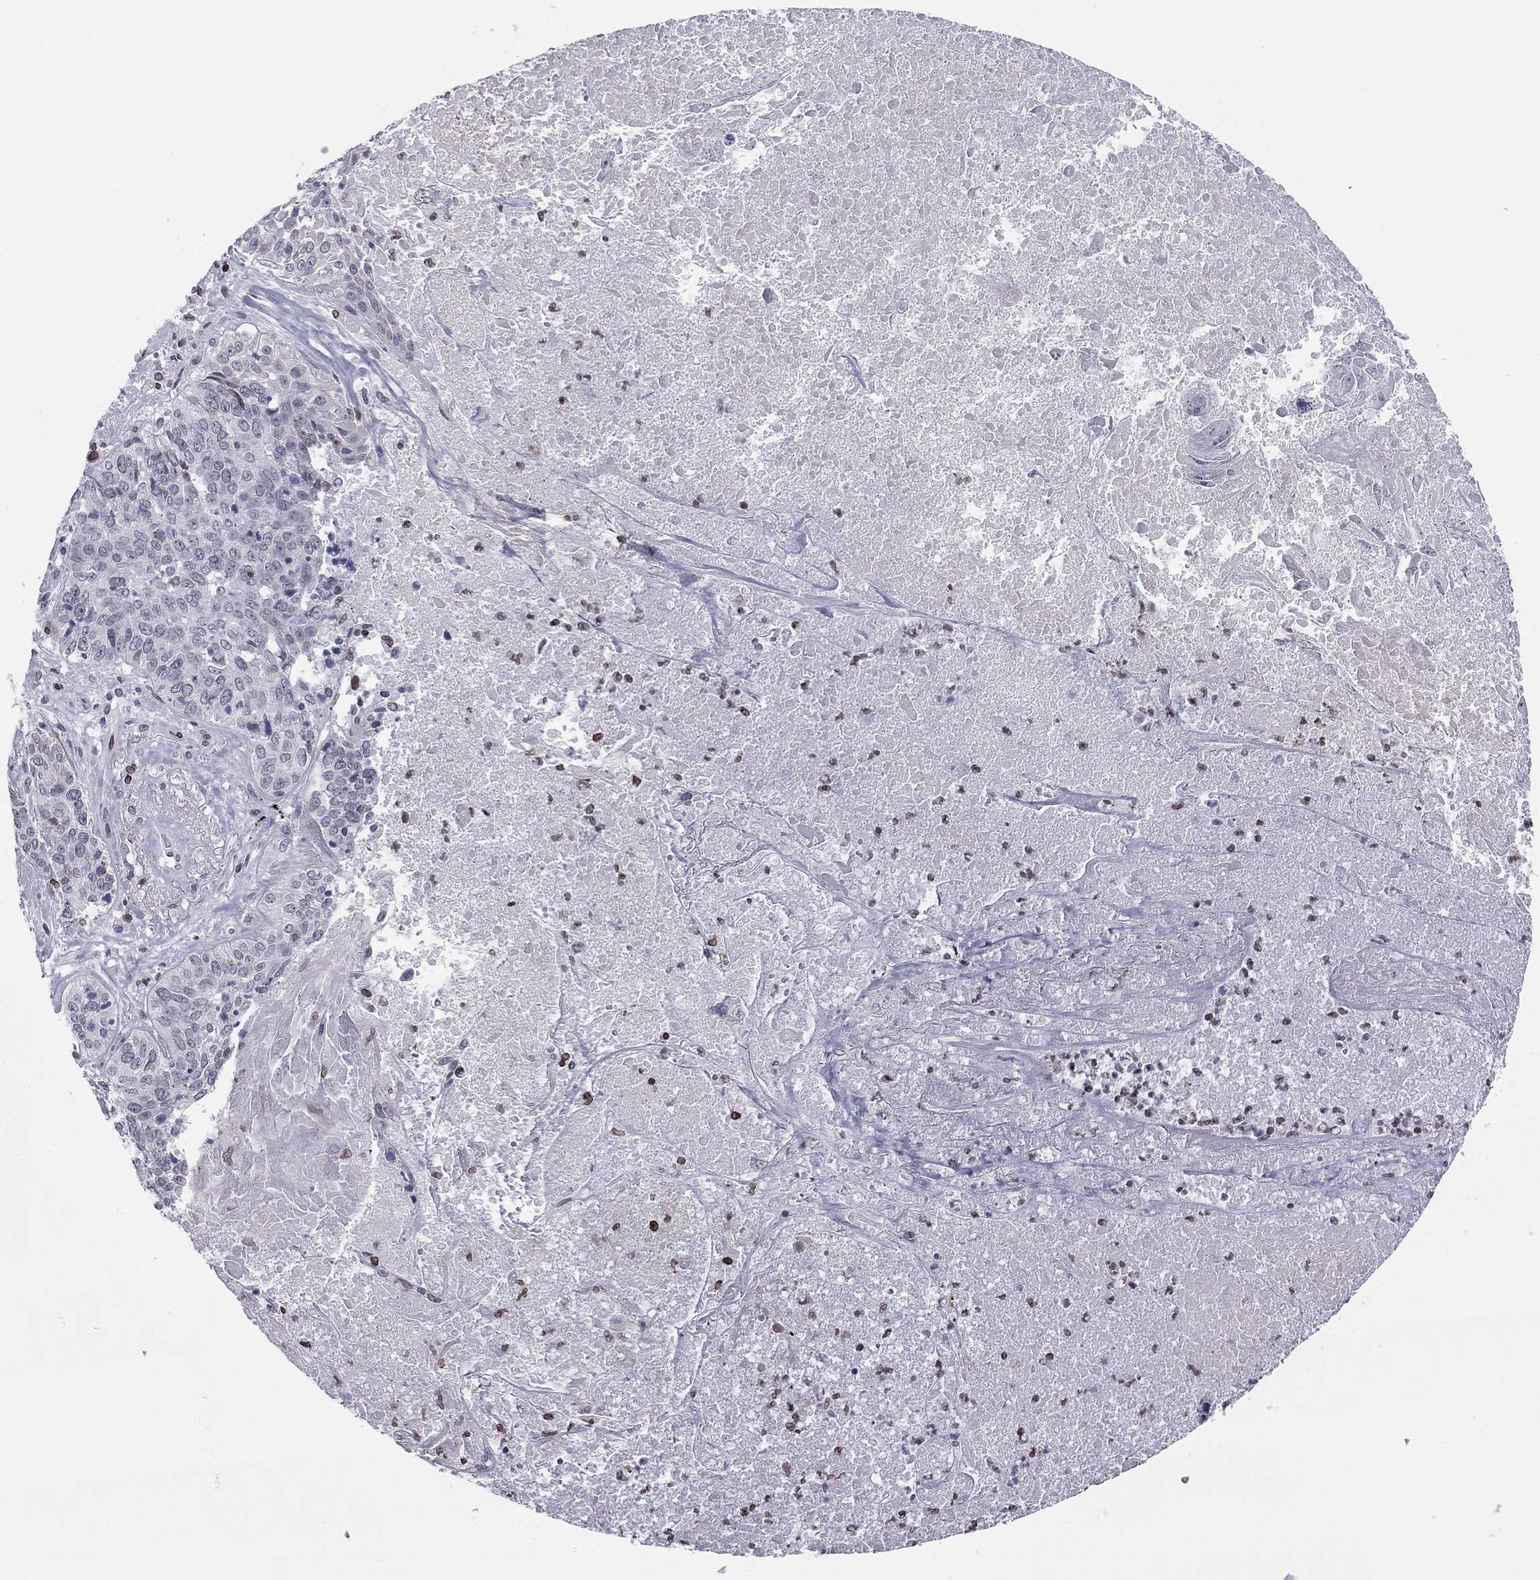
{"staining": {"intensity": "negative", "quantity": "none", "location": "none"}, "tissue": "lung cancer", "cell_type": "Tumor cells", "image_type": "cancer", "snomed": [{"axis": "morphology", "description": "Squamous cell carcinoma, NOS"}, {"axis": "topography", "description": "Lung"}], "caption": "Human lung cancer (squamous cell carcinoma) stained for a protein using immunohistochemistry (IHC) displays no expression in tumor cells.", "gene": "ESPL1", "patient": {"sex": "male", "age": 64}}